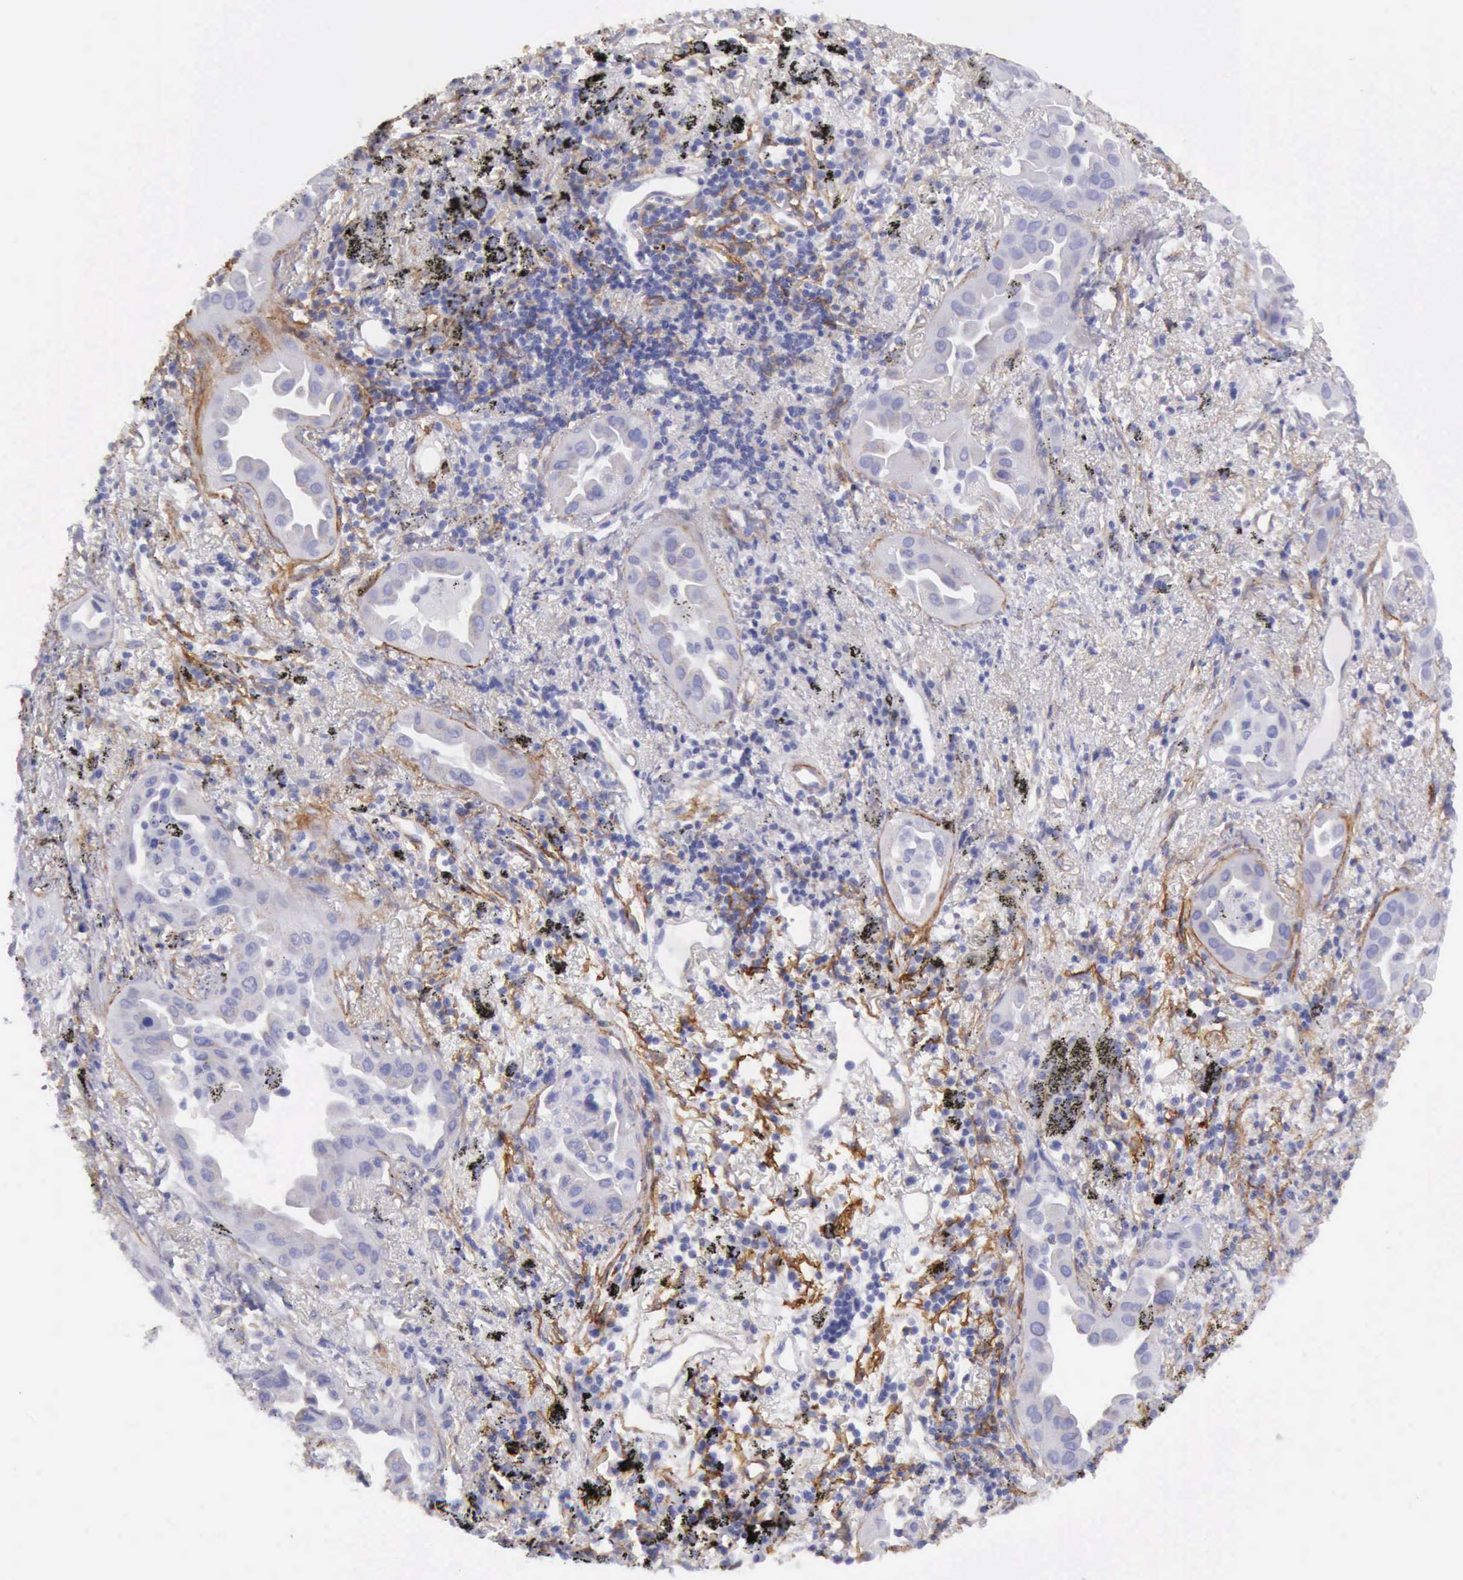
{"staining": {"intensity": "negative", "quantity": "none", "location": "none"}, "tissue": "lung cancer", "cell_type": "Tumor cells", "image_type": "cancer", "snomed": [{"axis": "morphology", "description": "Adenocarcinoma, NOS"}, {"axis": "topography", "description": "Lung"}], "caption": "Lung cancer (adenocarcinoma) was stained to show a protein in brown. There is no significant positivity in tumor cells. (DAB IHC with hematoxylin counter stain).", "gene": "AOC3", "patient": {"sex": "male", "age": 68}}